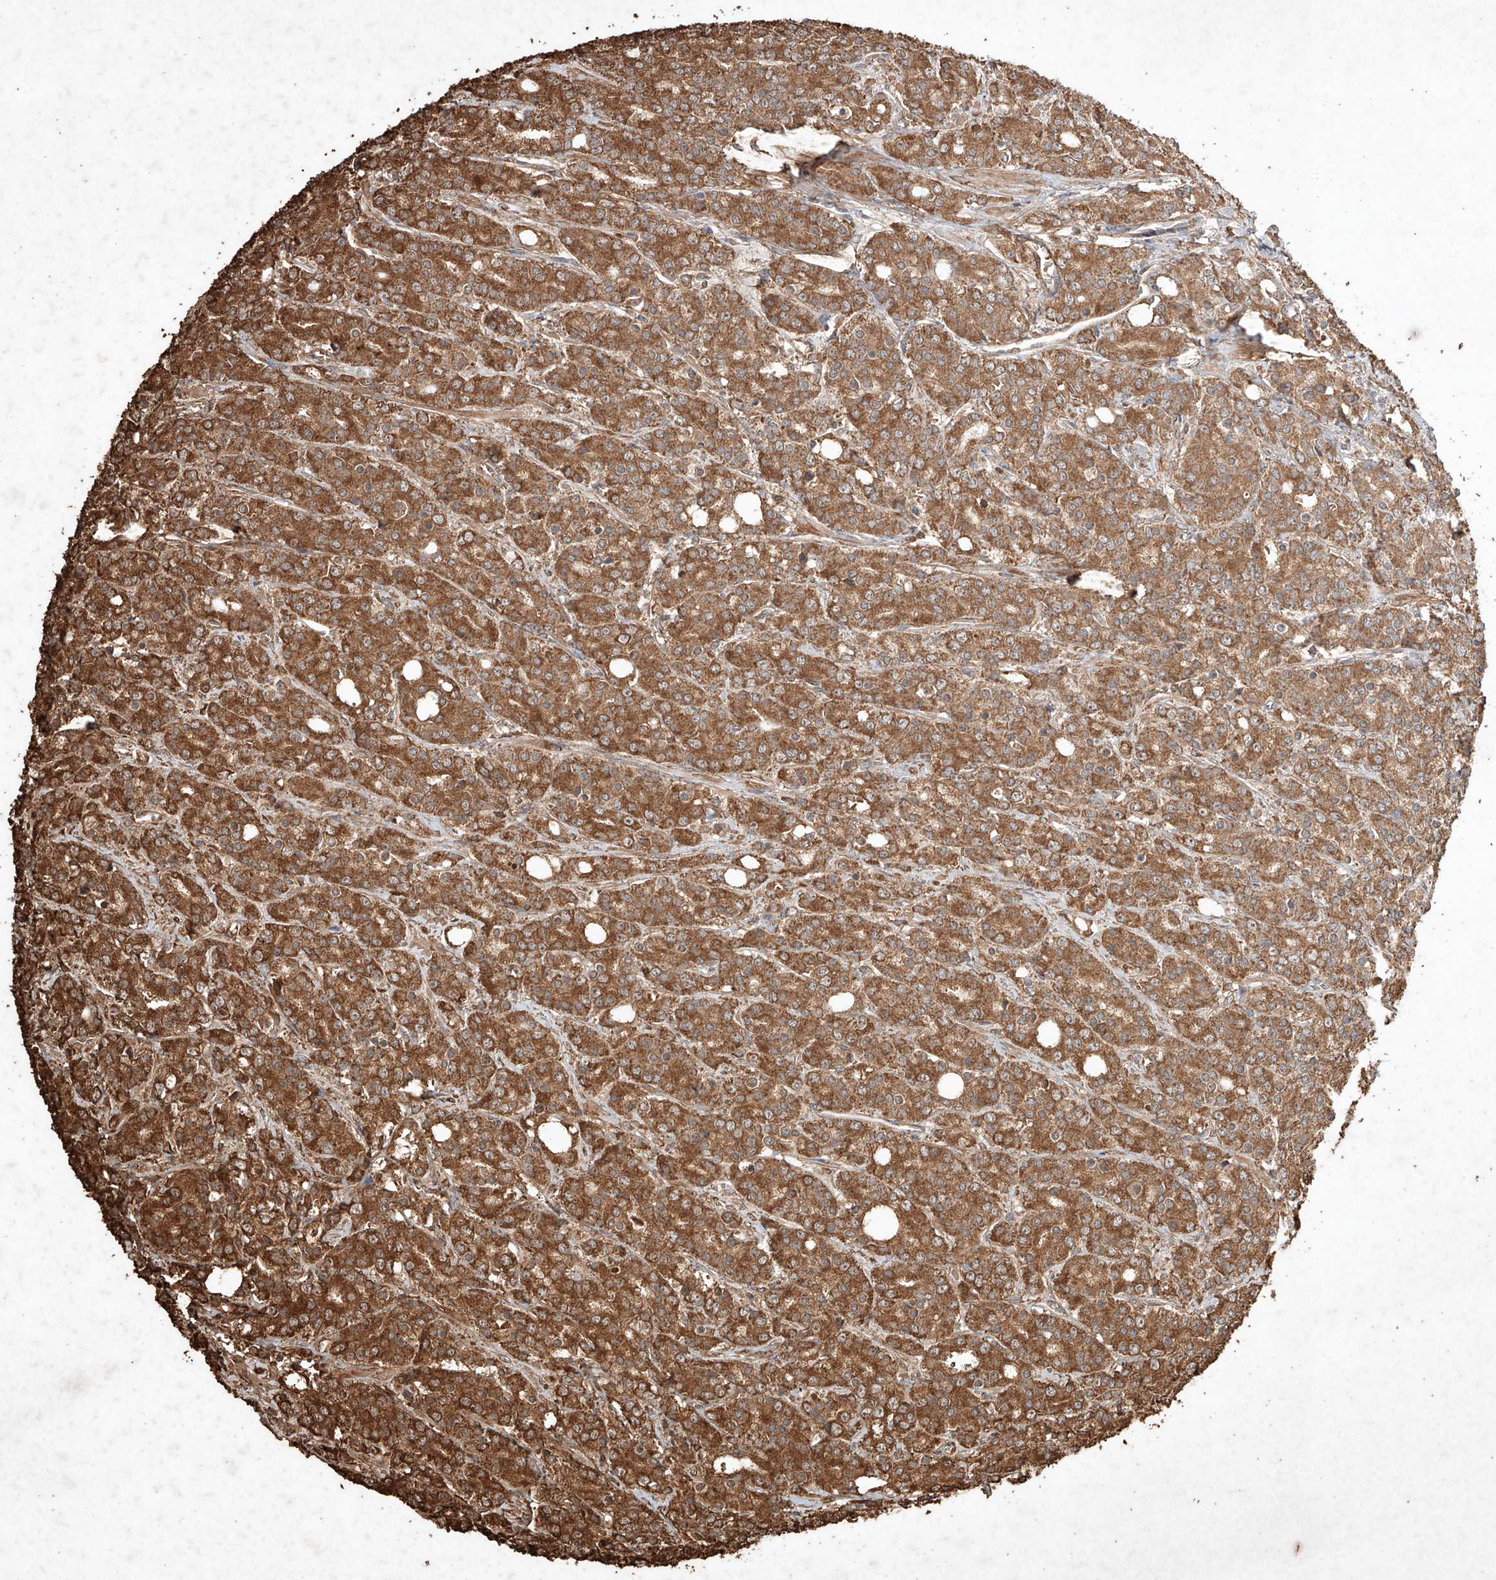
{"staining": {"intensity": "strong", "quantity": ">75%", "location": "cytoplasmic/membranous"}, "tissue": "prostate cancer", "cell_type": "Tumor cells", "image_type": "cancer", "snomed": [{"axis": "morphology", "description": "Adenocarcinoma, High grade"}, {"axis": "topography", "description": "Prostate"}], "caption": "Prostate cancer stained with IHC shows strong cytoplasmic/membranous expression in about >75% of tumor cells. The staining was performed using DAB, with brown indicating positive protein expression. Nuclei are stained blue with hematoxylin.", "gene": "M6PR", "patient": {"sex": "male", "age": 62}}